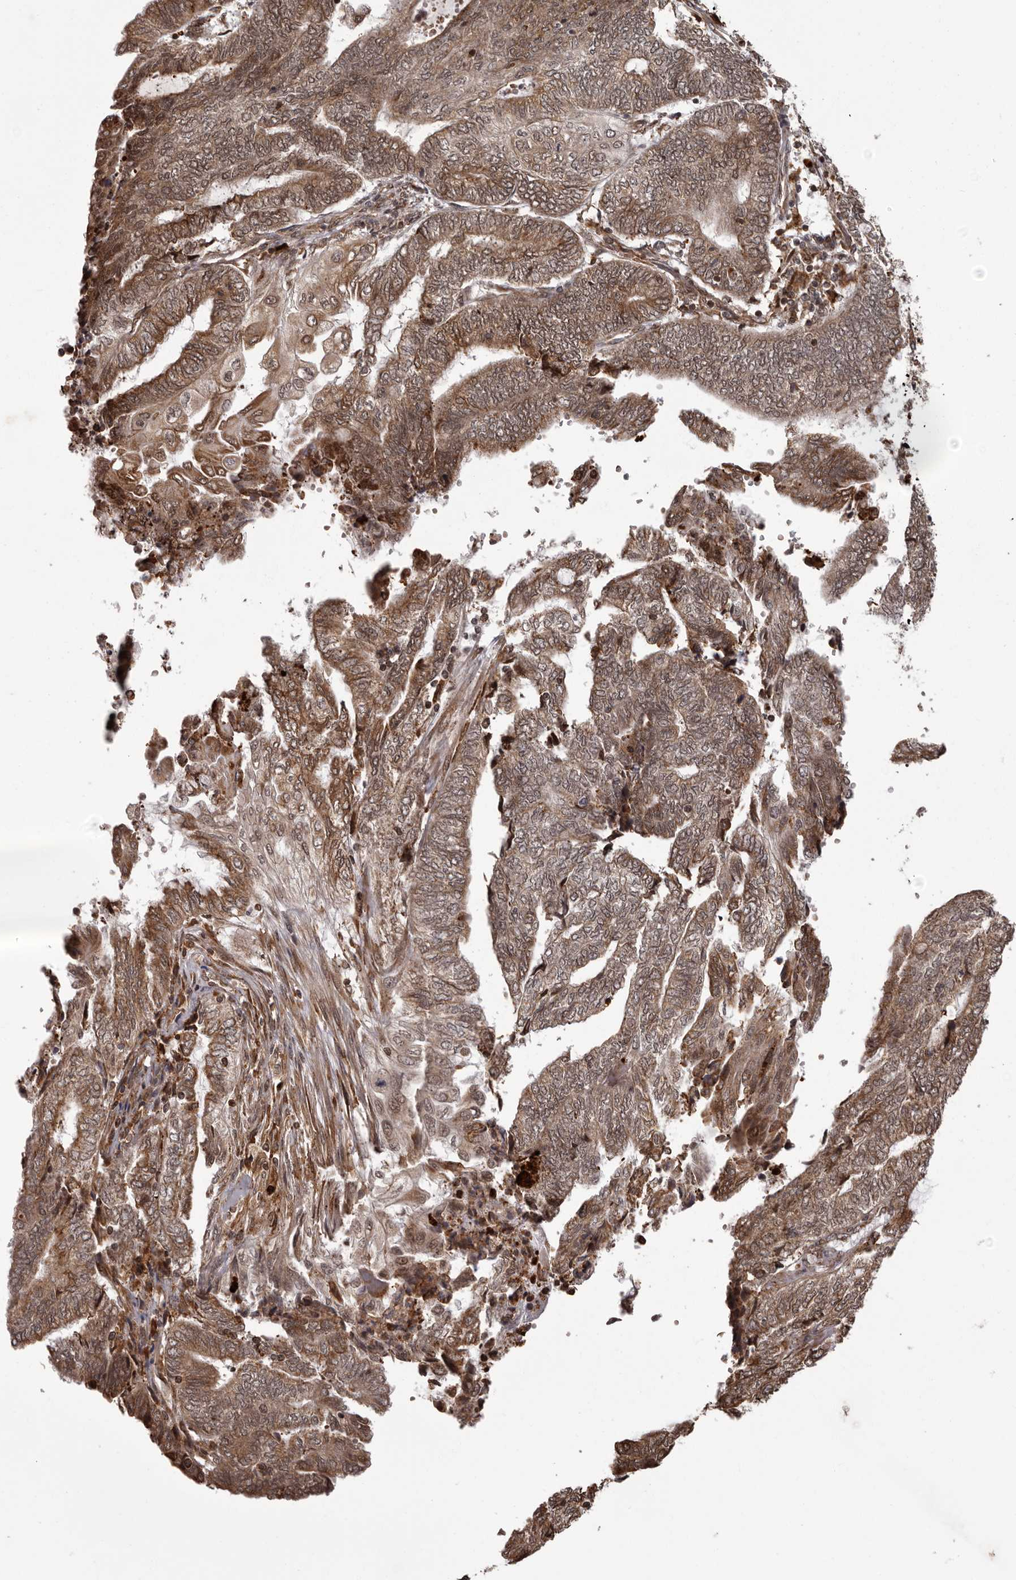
{"staining": {"intensity": "moderate", "quantity": ">75%", "location": "cytoplasmic/membranous,nuclear"}, "tissue": "endometrial cancer", "cell_type": "Tumor cells", "image_type": "cancer", "snomed": [{"axis": "morphology", "description": "Adenocarcinoma, NOS"}, {"axis": "topography", "description": "Uterus"}, {"axis": "topography", "description": "Endometrium"}], "caption": "Immunohistochemical staining of human adenocarcinoma (endometrial) displays medium levels of moderate cytoplasmic/membranous and nuclear protein expression in approximately >75% of tumor cells.", "gene": "IL32", "patient": {"sex": "female", "age": 70}}